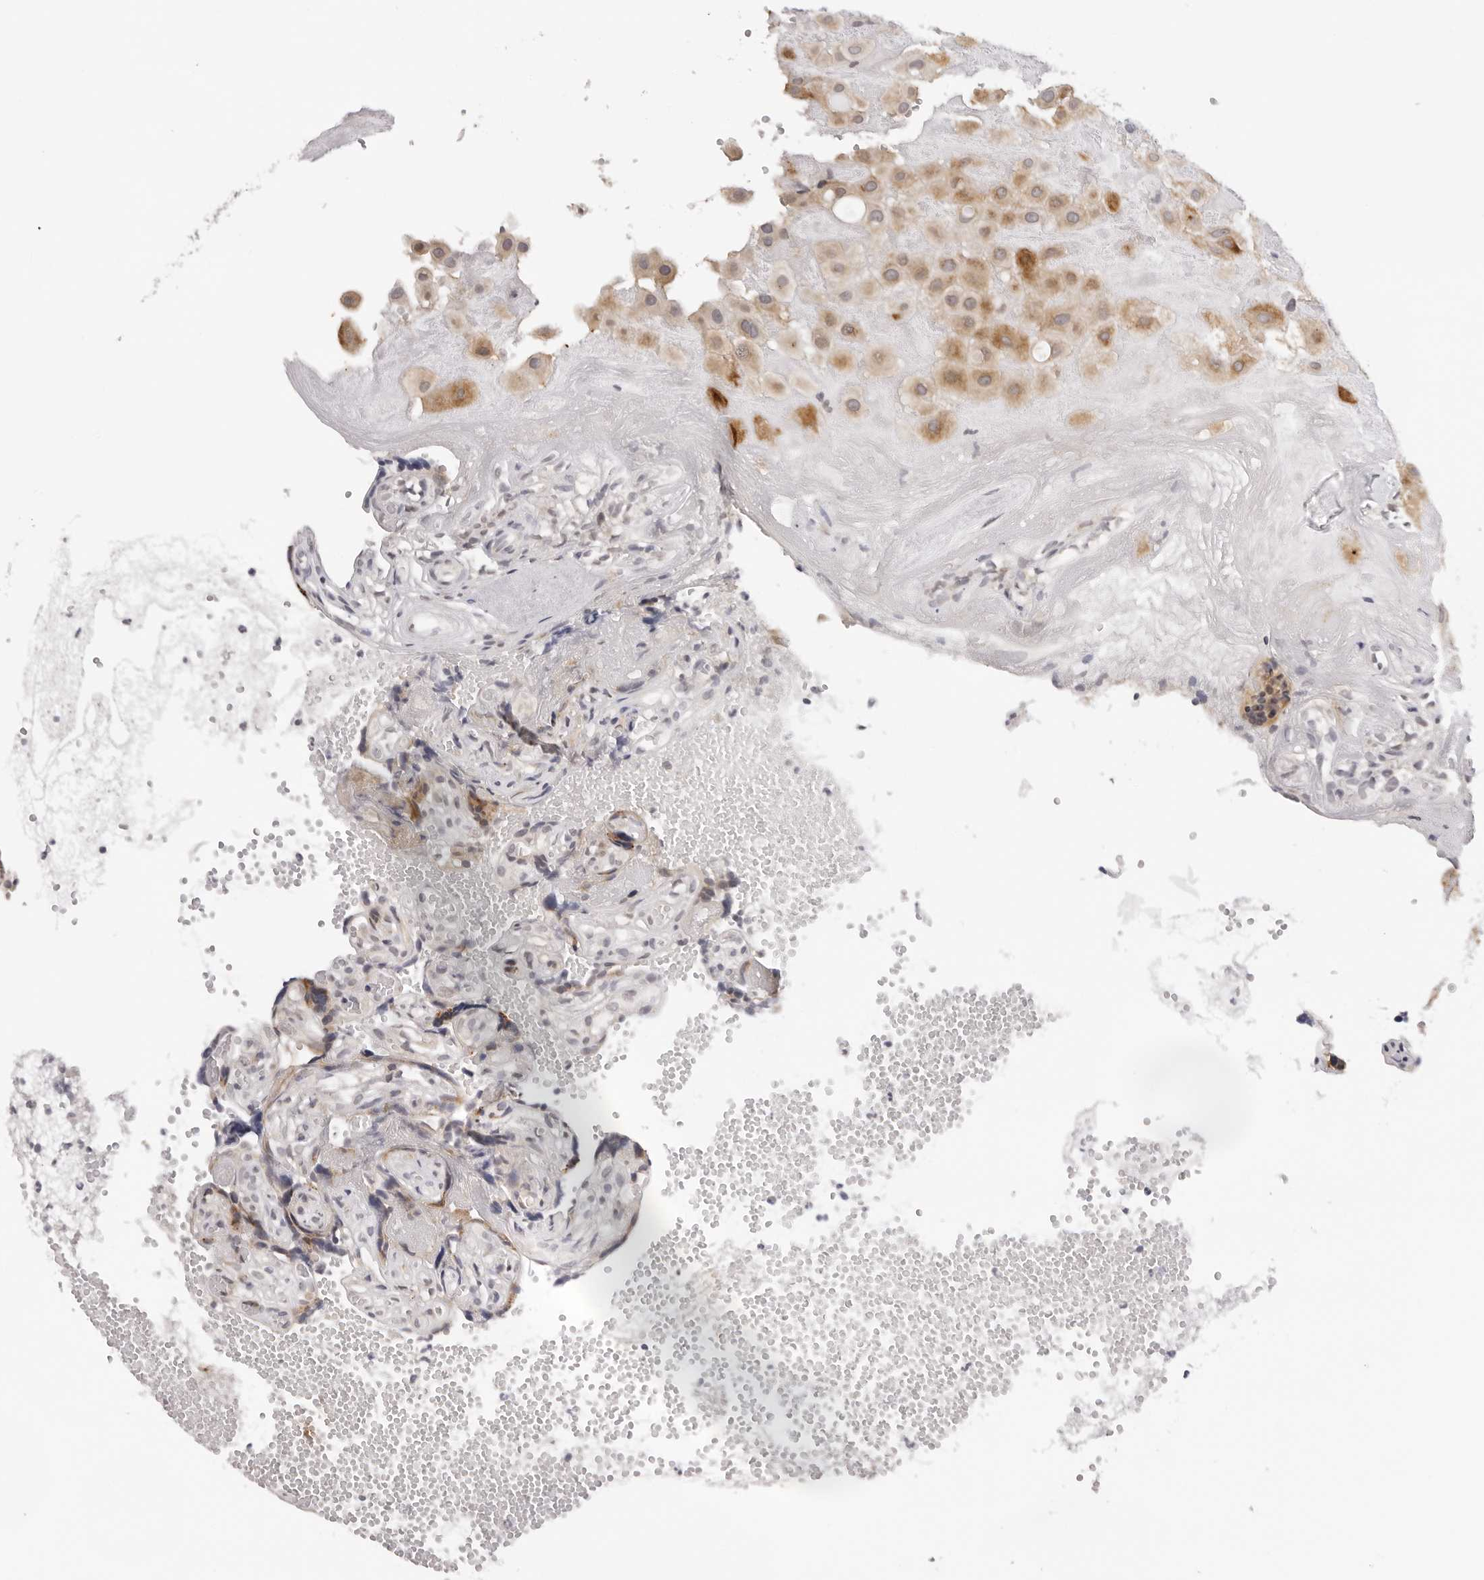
{"staining": {"intensity": "moderate", "quantity": ">75%", "location": "cytoplasmic/membranous"}, "tissue": "placenta", "cell_type": "Decidual cells", "image_type": "normal", "snomed": [{"axis": "morphology", "description": "Normal tissue, NOS"}, {"axis": "topography", "description": "Placenta"}], "caption": "Immunohistochemical staining of unremarkable human placenta reveals medium levels of moderate cytoplasmic/membranous positivity in approximately >75% of decidual cells.", "gene": "IL17RA", "patient": {"sex": "female", "age": 30}}